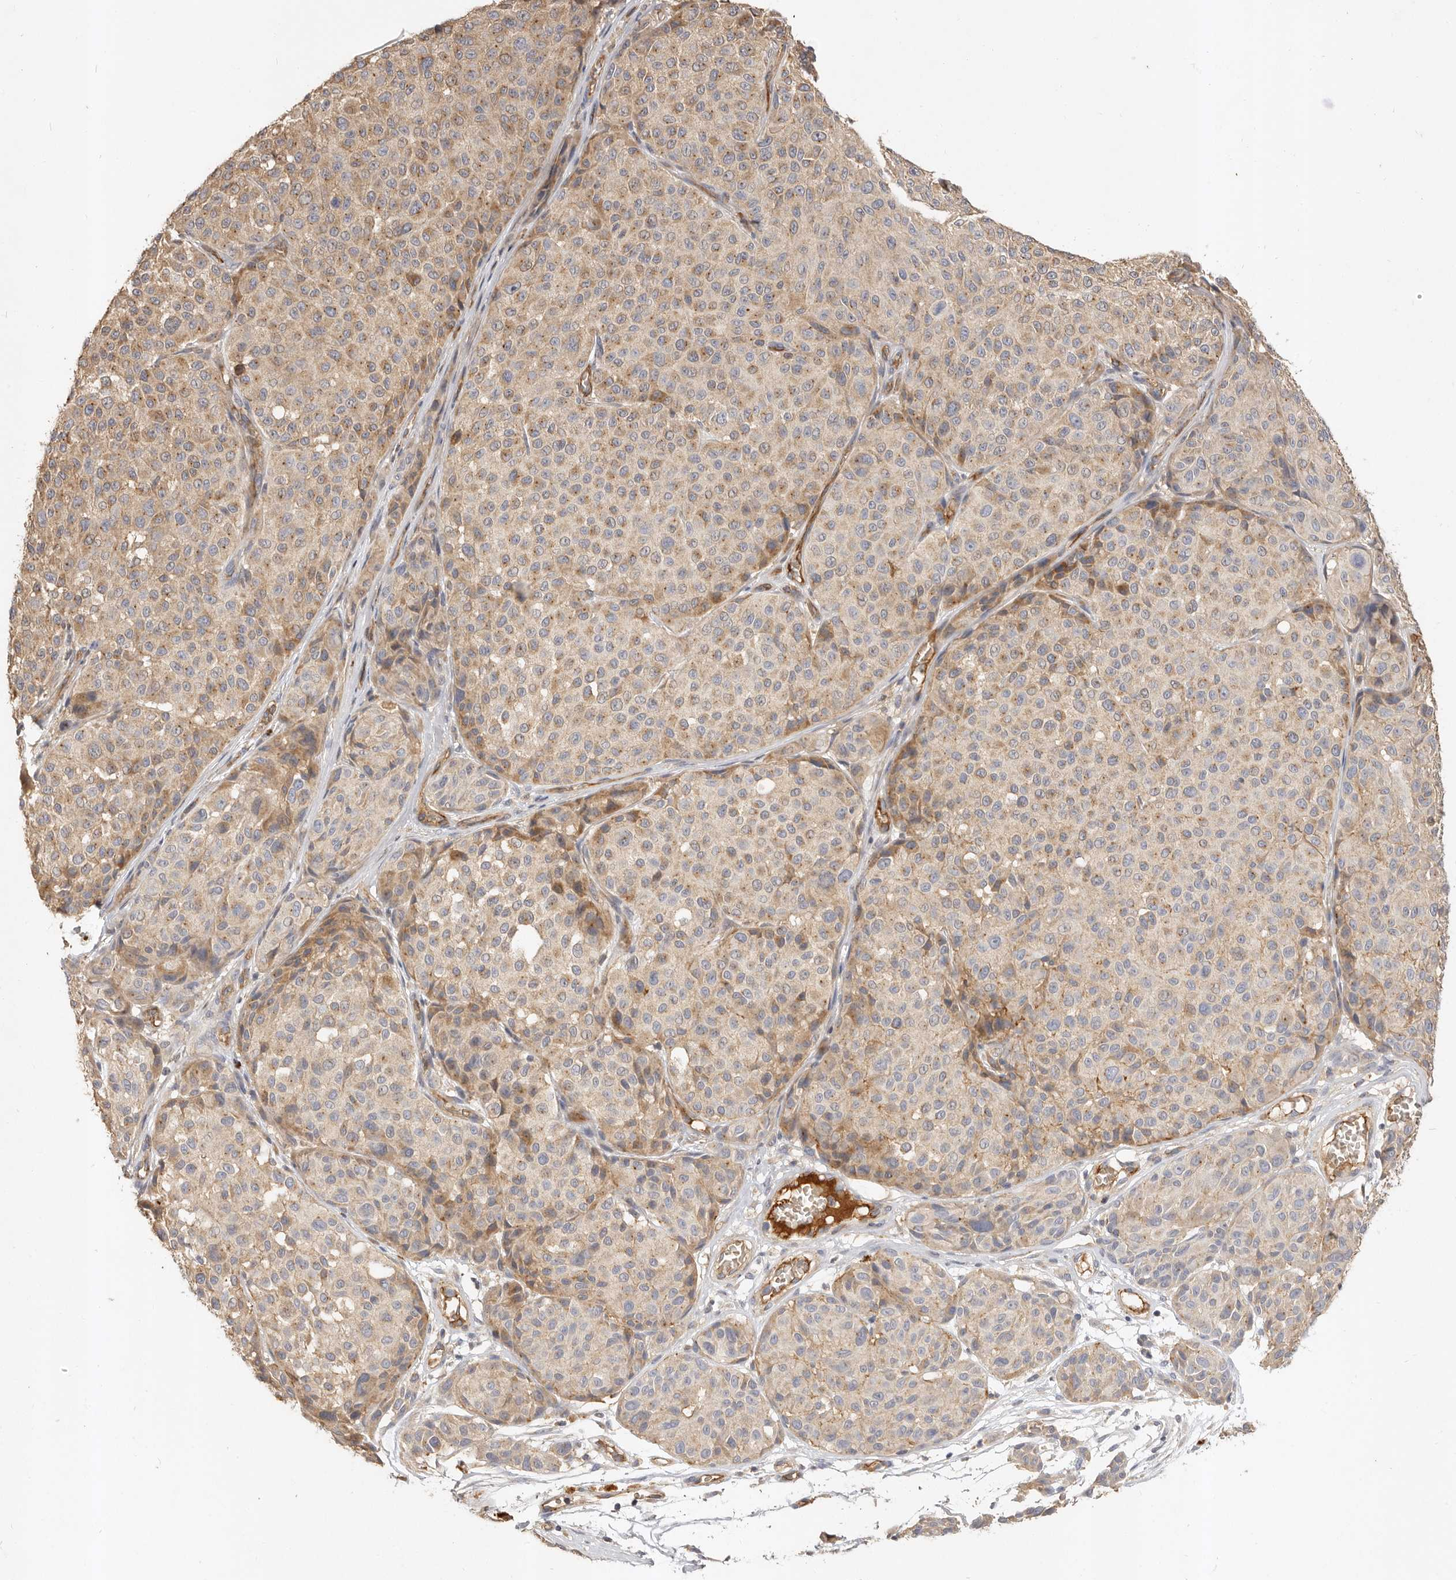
{"staining": {"intensity": "moderate", "quantity": "25%-75%", "location": "cytoplasmic/membranous"}, "tissue": "melanoma", "cell_type": "Tumor cells", "image_type": "cancer", "snomed": [{"axis": "morphology", "description": "Malignant melanoma, NOS"}, {"axis": "topography", "description": "Skin"}], "caption": "High-magnification brightfield microscopy of malignant melanoma stained with DAB (3,3'-diaminobenzidine) (brown) and counterstained with hematoxylin (blue). tumor cells exhibit moderate cytoplasmic/membranous positivity is seen in approximately25%-75% of cells. (DAB IHC, brown staining for protein, blue staining for nuclei).", "gene": "ADAMTS9", "patient": {"sex": "male", "age": 83}}